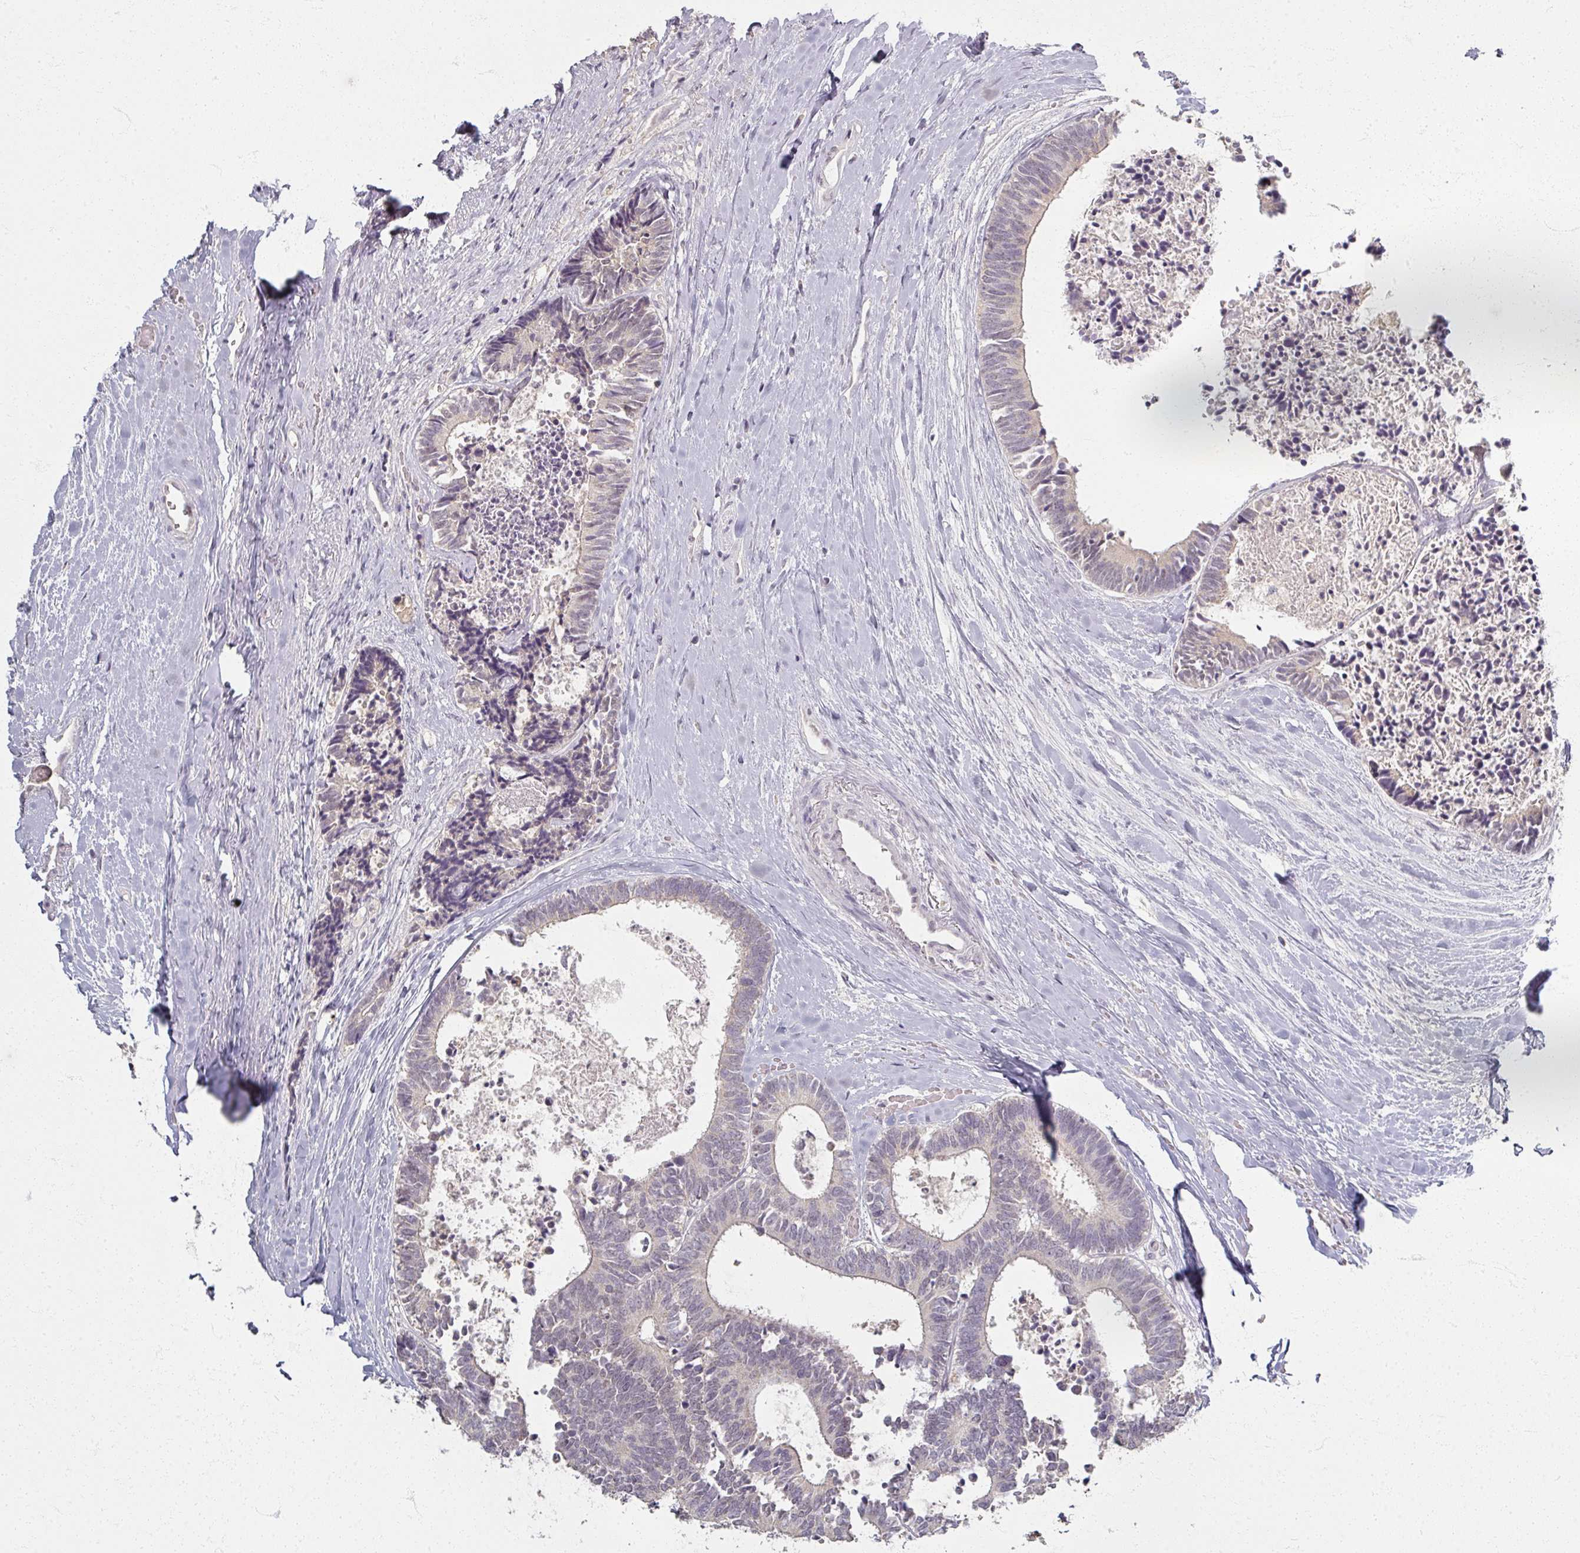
{"staining": {"intensity": "negative", "quantity": "none", "location": "none"}, "tissue": "colorectal cancer", "cell_type": "Tumor cells", "image_type": "cancer", "snomed": [{"axis": "morphology", "description": "Adenocarcinoma, NOS"}, {"axis": "topography", "description": "Colon"}, {"axis": "topography", "description": "Rectum"}], "caption": "Immunohistochemistry image of neoplastic tissue: human colorectal cancer (adenocarcinoma) stained with DAB exhibits no significant protein expression in tumor cells. The staining is performed using DAB (3,3'-diaminobenzidine) brown chromogen with nuclei counter-stained in using hematoxylin.", "gene": "SOX11", "patient": {"sex": "male", "age": 57}}